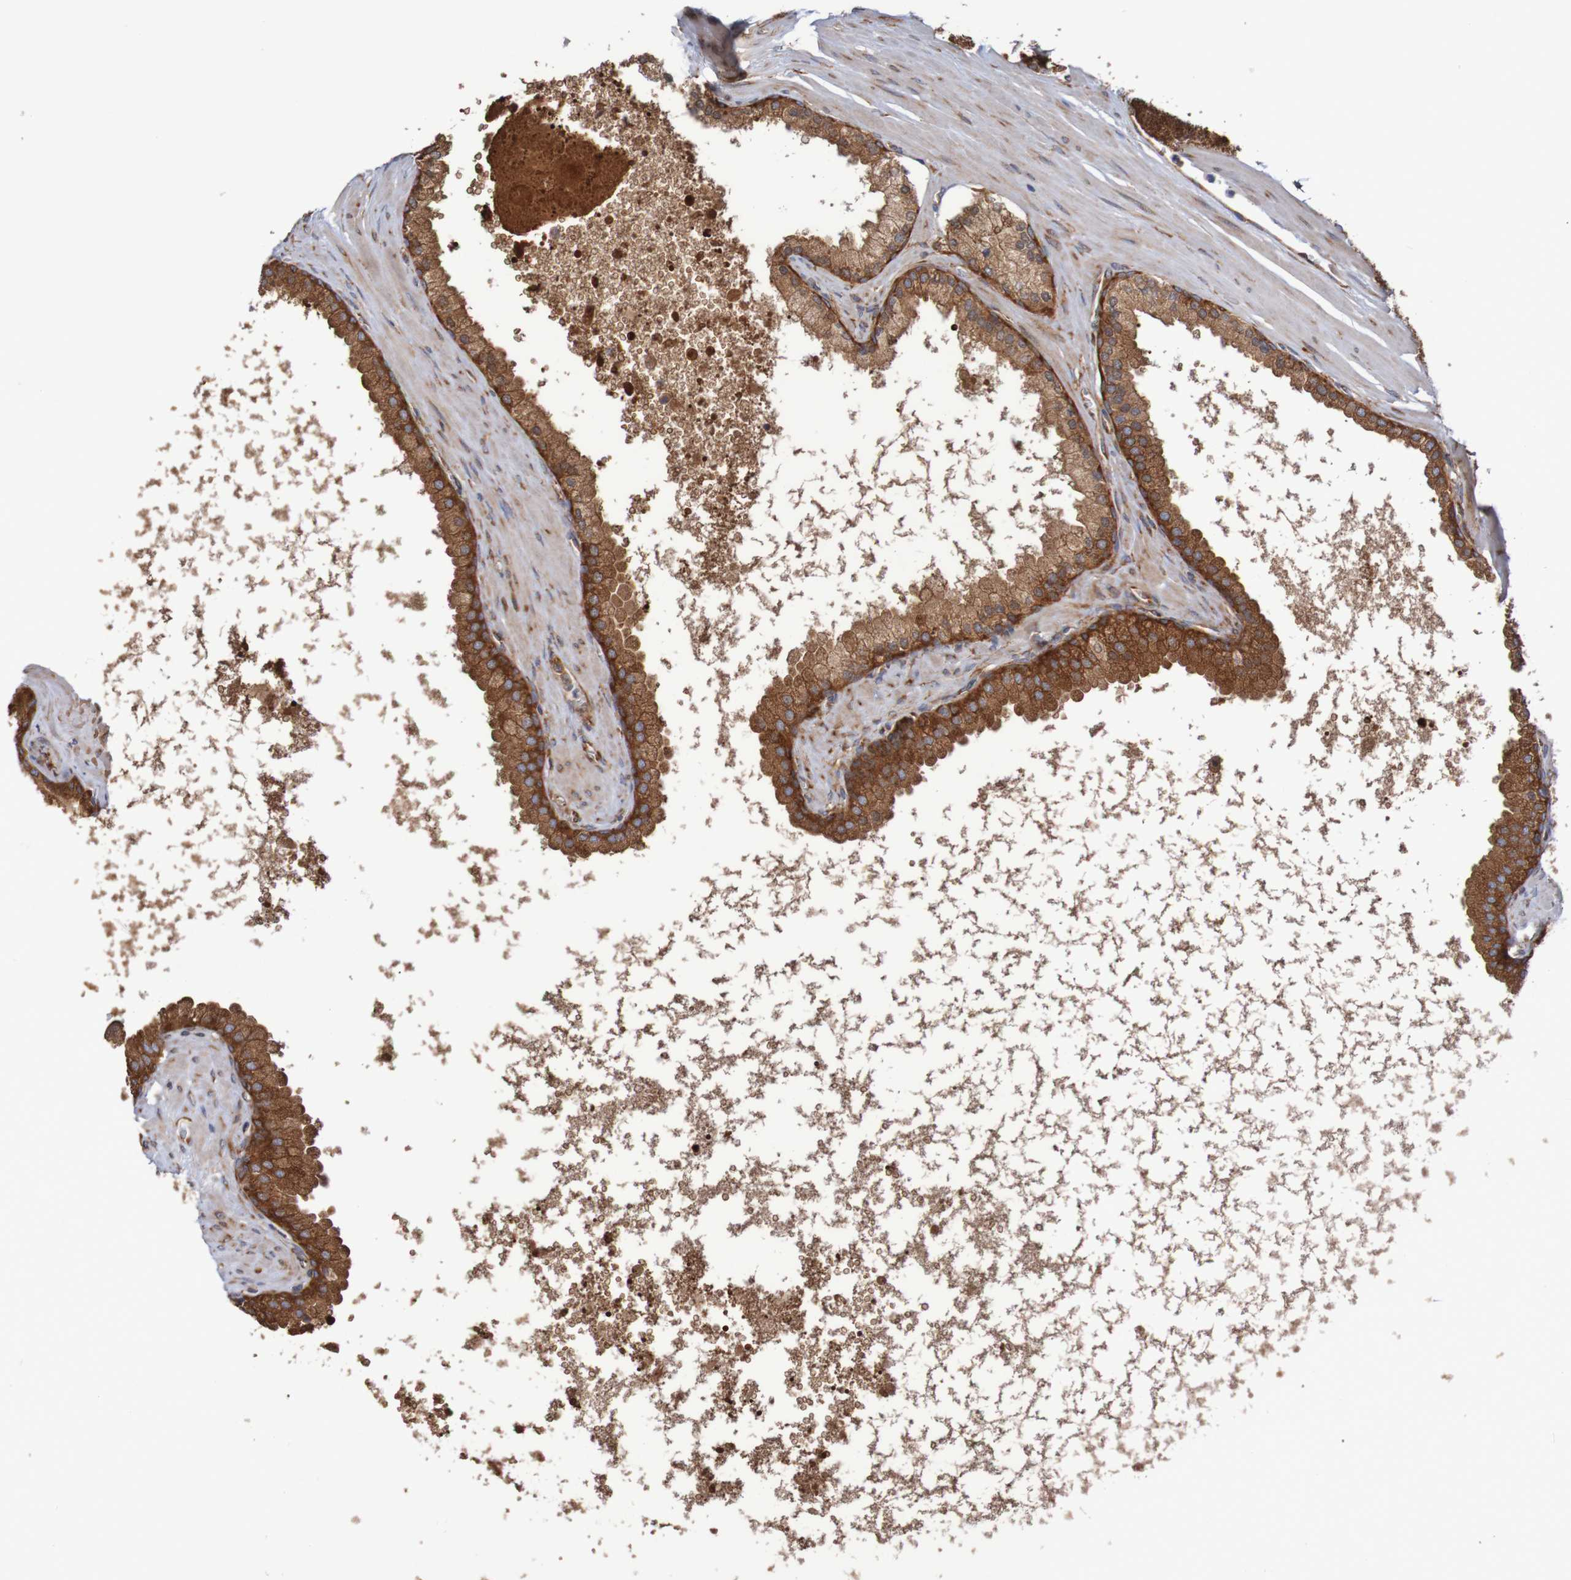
{"staining": {"intensity": "strong", "quantity": ">75%", "location": "cytoplasmic/membranous"}, "tissue": "prostate cancer", "cell_type": "Tumor cells", "image_type": "cancer", "snomed": [{"axis": "morphology", "description": "Adenocarcinoma, High grade"}, {"axis": "topography", "description": "Prostate"}], "caption": "This micrograph displays prostate high-grade adenocarcinoma stained with immunohistochemistry (IHC) to label a protein in brown. The cytoplasmic/membranous of tumor cells show strong positivity for the protein. Nuclei are counter-stained blue.", "gene": "LRRC47", "patient": {"sex": "male", "age": 65}}